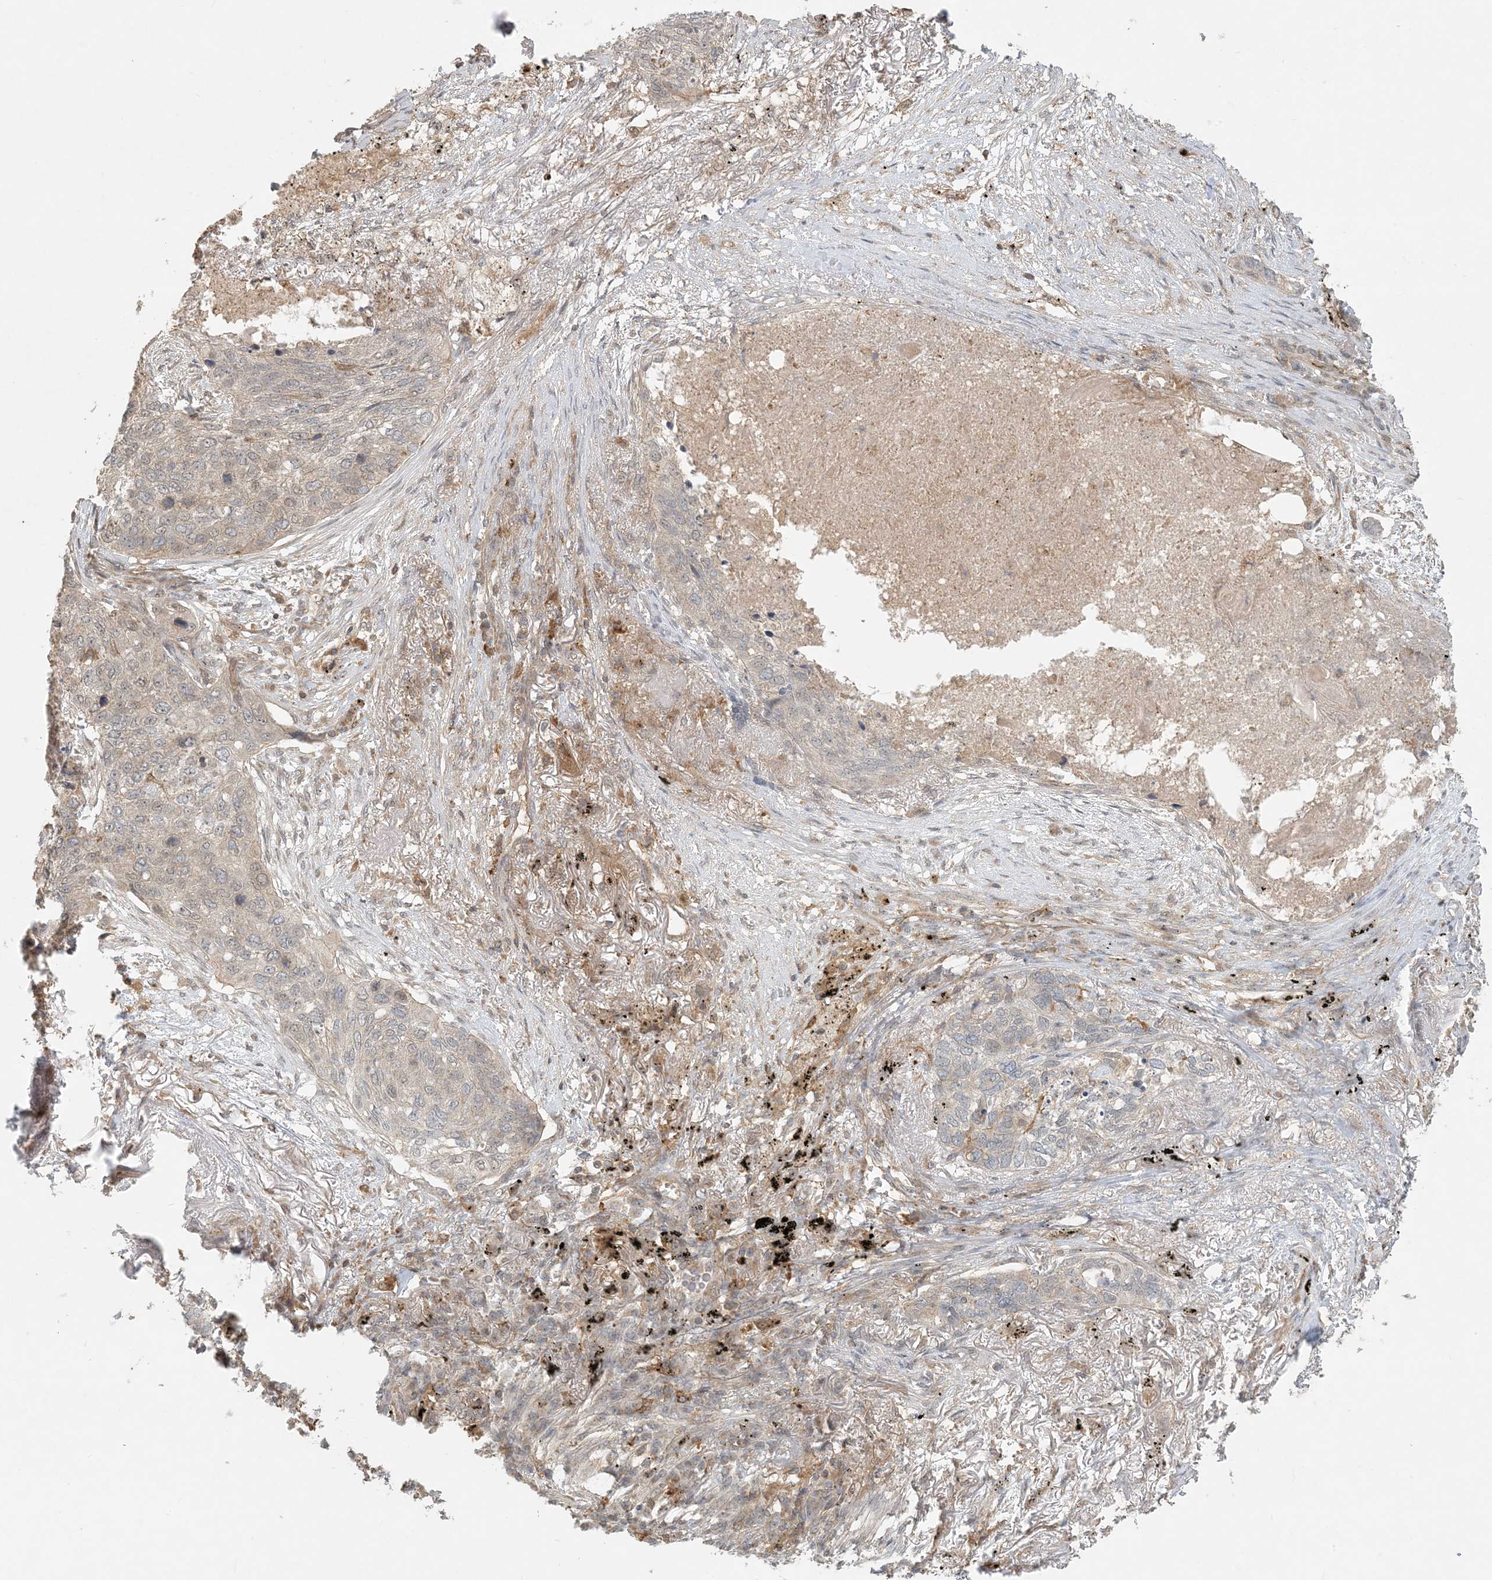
{"staining": {"intensity": "negative", "quantity": "none", "location": "none"}, "tissue": "lung cancer", "cell_type": "Tumor cells", "image_type": "cancer", "snomed": [{"axis": "morphology", "description": "Squamous cell carcinoma, NOS"}, {"axis": "topography", "description": "Lung"}], "caption": "The micrograph demonstrates no significant staining in tumor cells of lung cancer (squamous cell carcinoma).", "gene": "OBI1", "patient": {"sex": "female", "age": 63}}